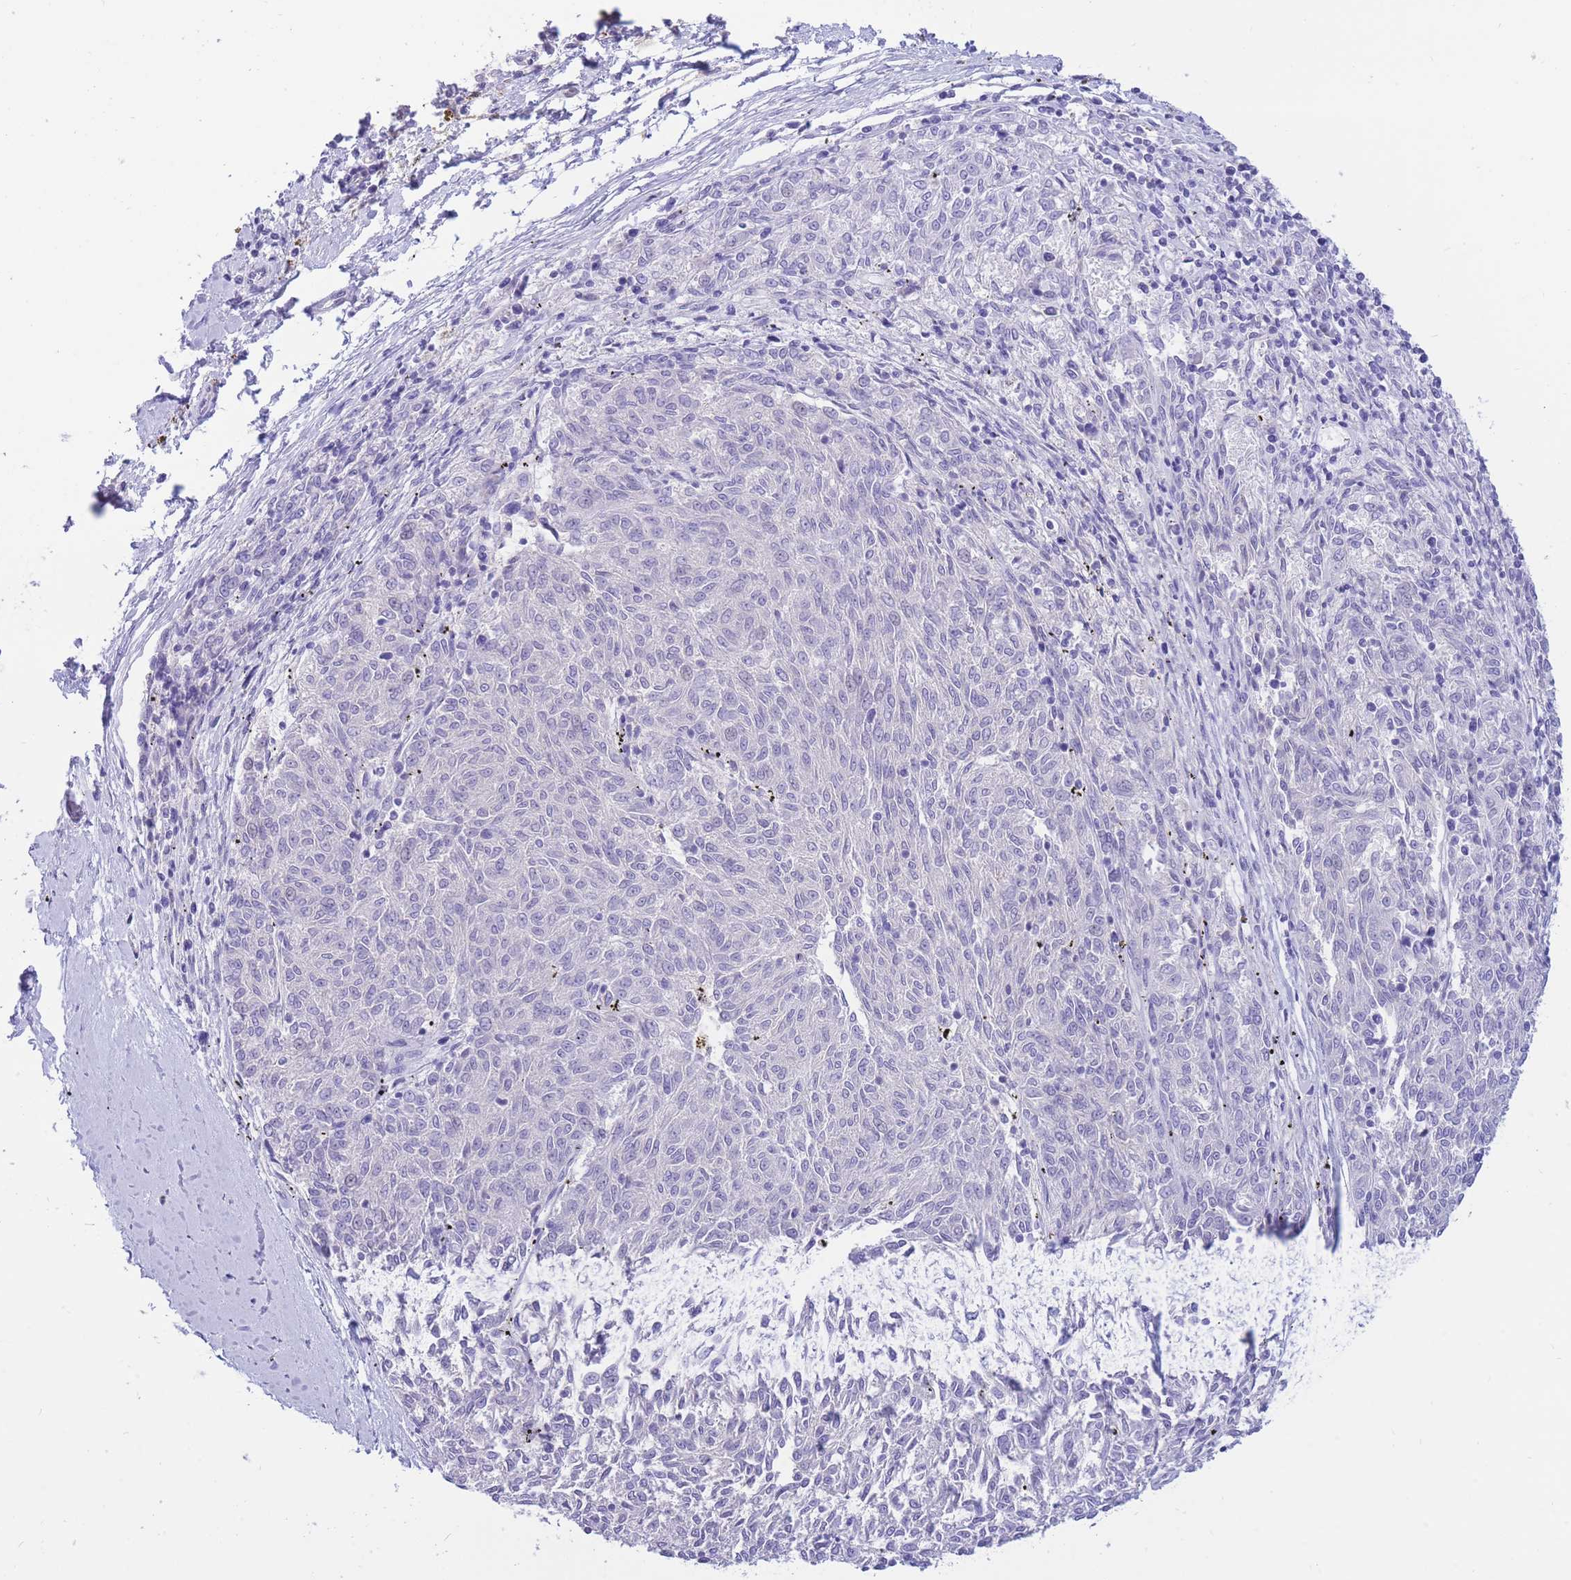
{"staining": {"intensity": "negative", "quantity": "none", "location": "none"}, "tissue": "melanoma", "cell_type": "Tumor cells", "image_type": "cancer", "snomed": [{"axis": "morphology", "description": "Malignant melanoma, NOS"}, {"axis": "topography", "description": "Skin"}], "caption": "Photomicrograph shows no protein staining in tumor cells of malignant melanoma tissue. The staining was performed using DAB (3,3'-diaminobenzidine) to visualize the protein expression in brown, while the nuclei were stained in blue with hematoxylin (Magnification: 20x).", "gene": "SULT1A1", "patient": {"sex": "female", "age": 72}}